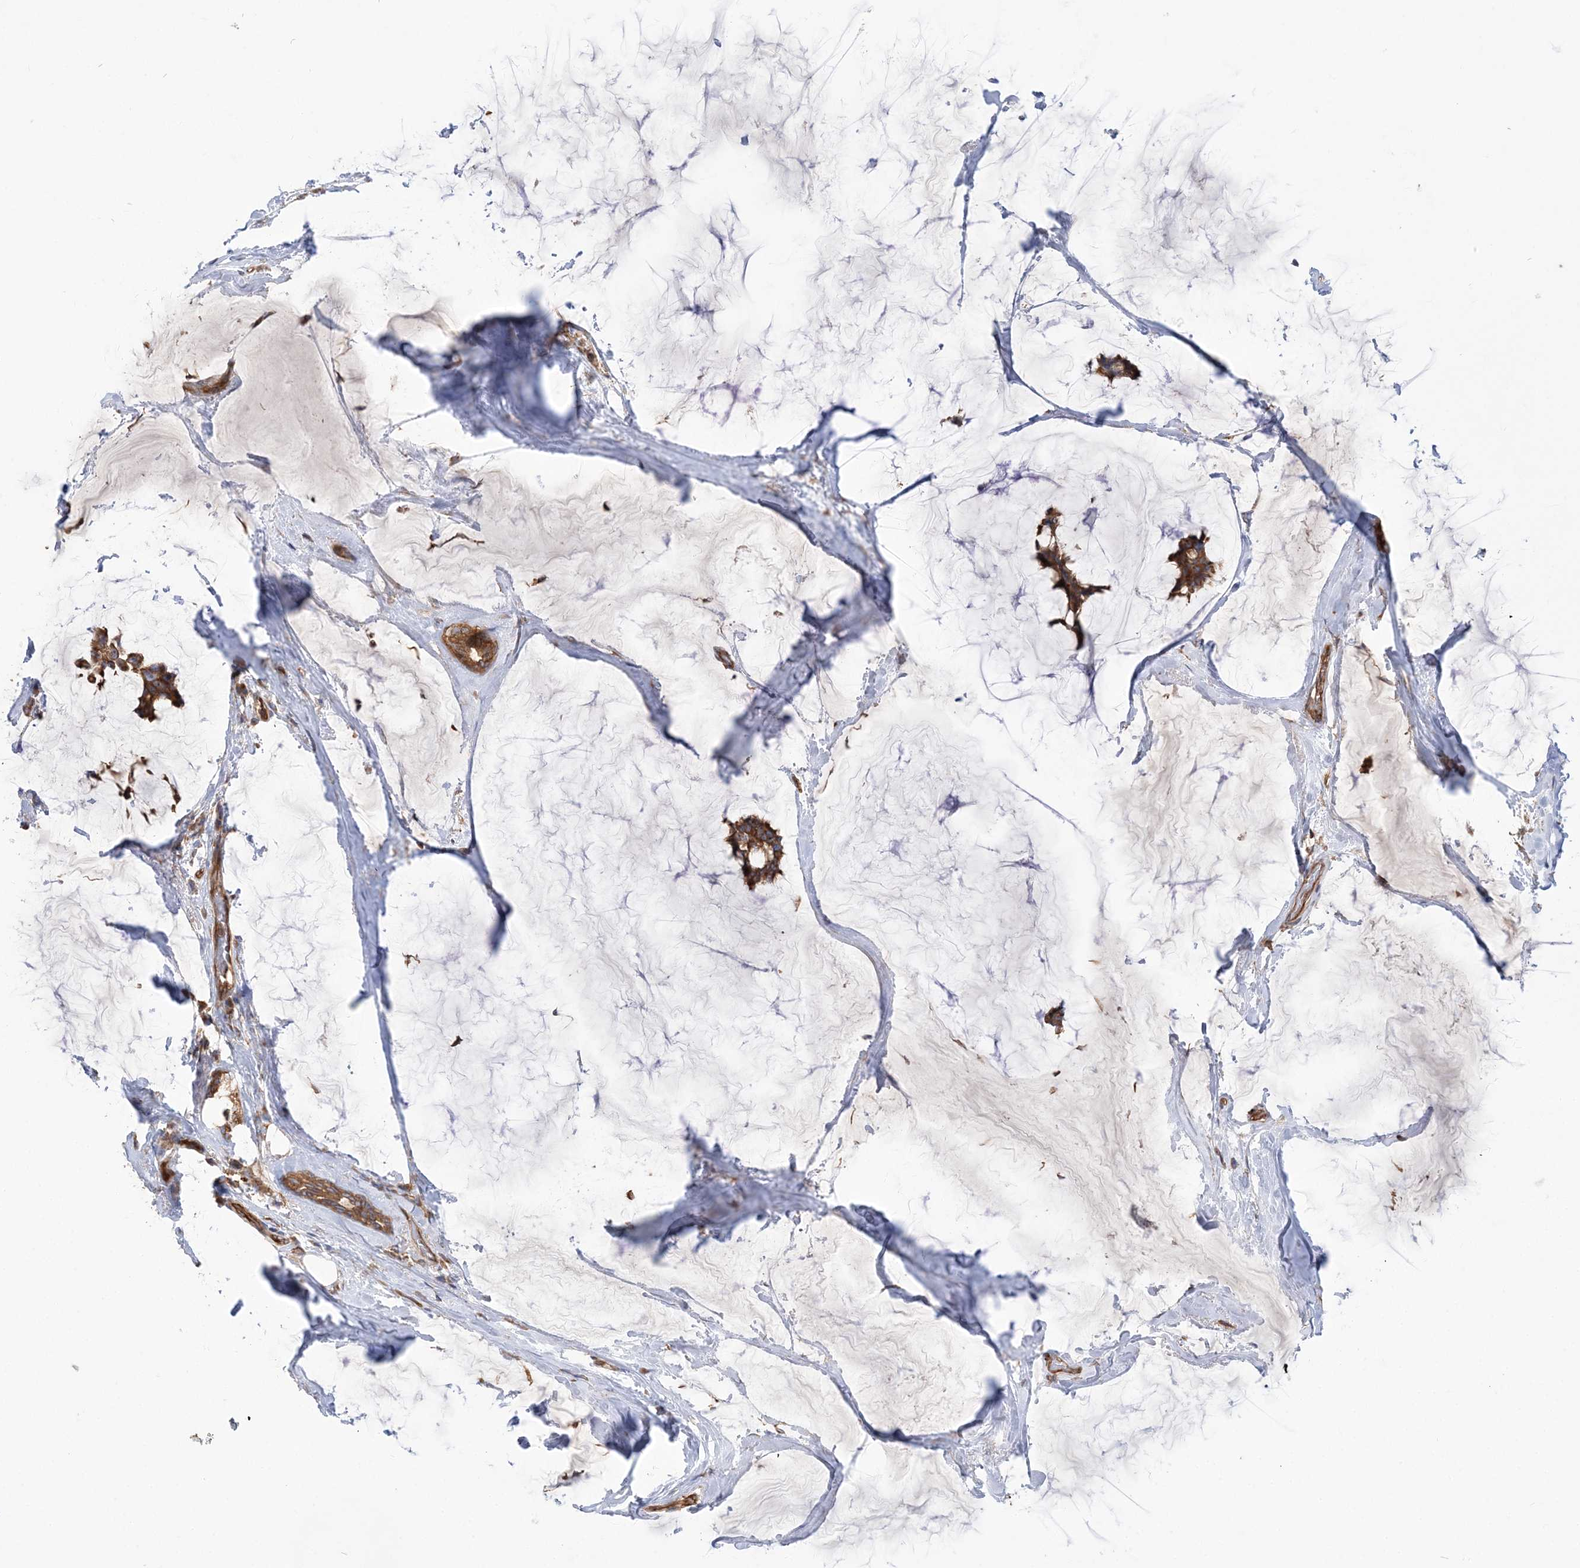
{"staining": {"intensity": "moderate", "quantity": ">75%", "location": "cytoplasmic/membranous"}, "tissue": "breast cancer", "cell_type": "Tumor cells", "image_type": "cancer", "snomed": [{"axis": "morphology", "description": "Duct carcinoma"}, {"axis": "topography", "description": "Breast"}], "caption": "Immunohistochemistry photomicrograph of breast cancer (infiltrating ductal carcinoma) stained for a protein (brown), which shows medium levels of moderate cytoplasmic/membranous positivity in about >75% of tumor cells.", "gene": "TBC1D5", "patient": {"sex": "female", "age": 93}}